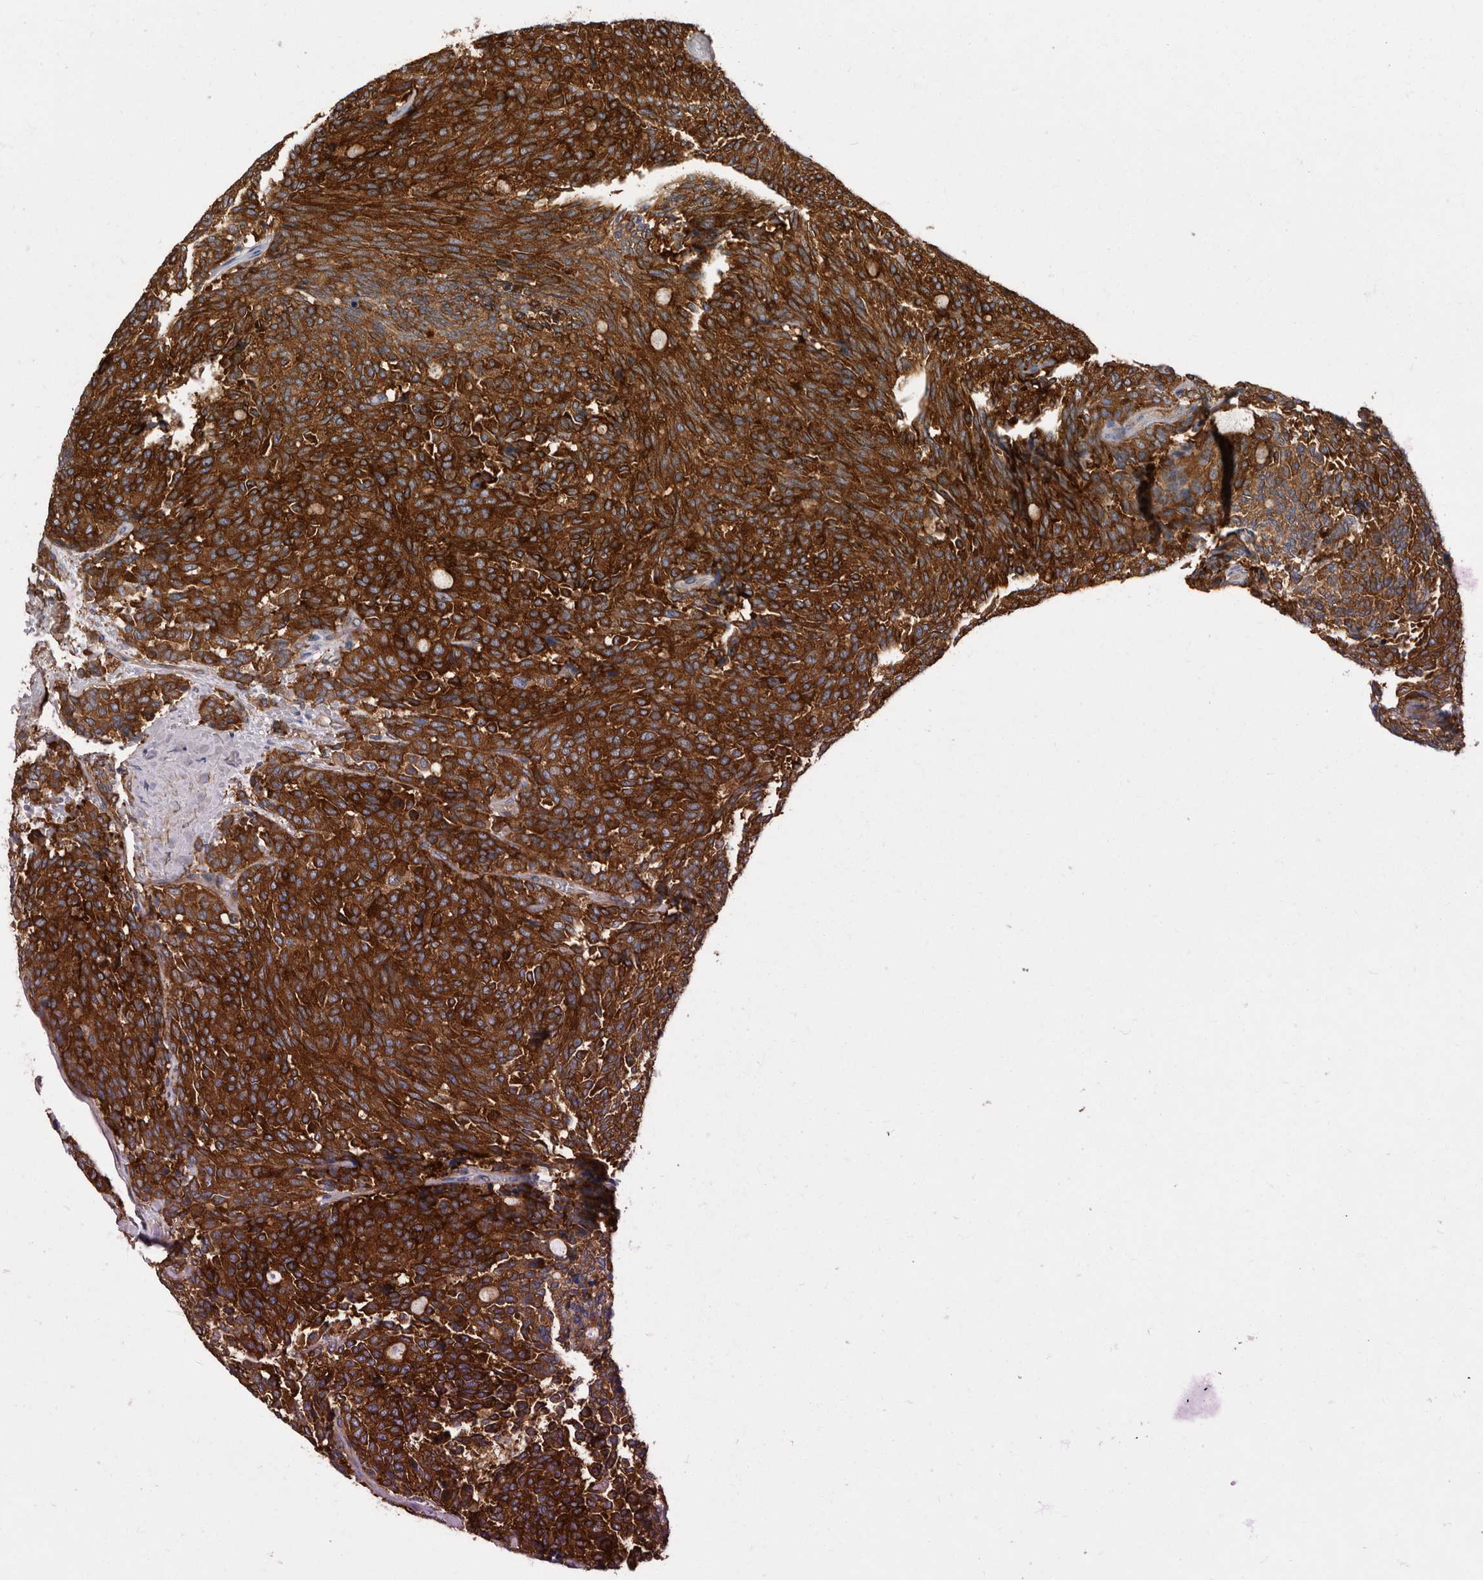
{"staining": {"intensity": "strong", "quantity": ">75%", "location": "cytoplasmic/membranous"}, "tissue": "carcinoid", "cell_type": "Tumor cells", "image_type": "cancer", "snomed": [{"axis": "morphology", "description": "Carcinoid, malignant, NOS"}, {"axis": "topography", "description": "Pancreas"}], "caption": "IHC staining of carcinoid (malignant), which exhibits high levels of strong cytoplasmic/membranous staining in approximately >75% of tumor cells indicating strong cytoplasmic/membranous protein staining. The staining was performed using DAB (3,3'-diaminobenzidine) (brown) for protein detection and nuclei were counterstained in hematoxylin (blue).", "gene": "ENAH", "patient": {"sex": "female", "age": 54}}